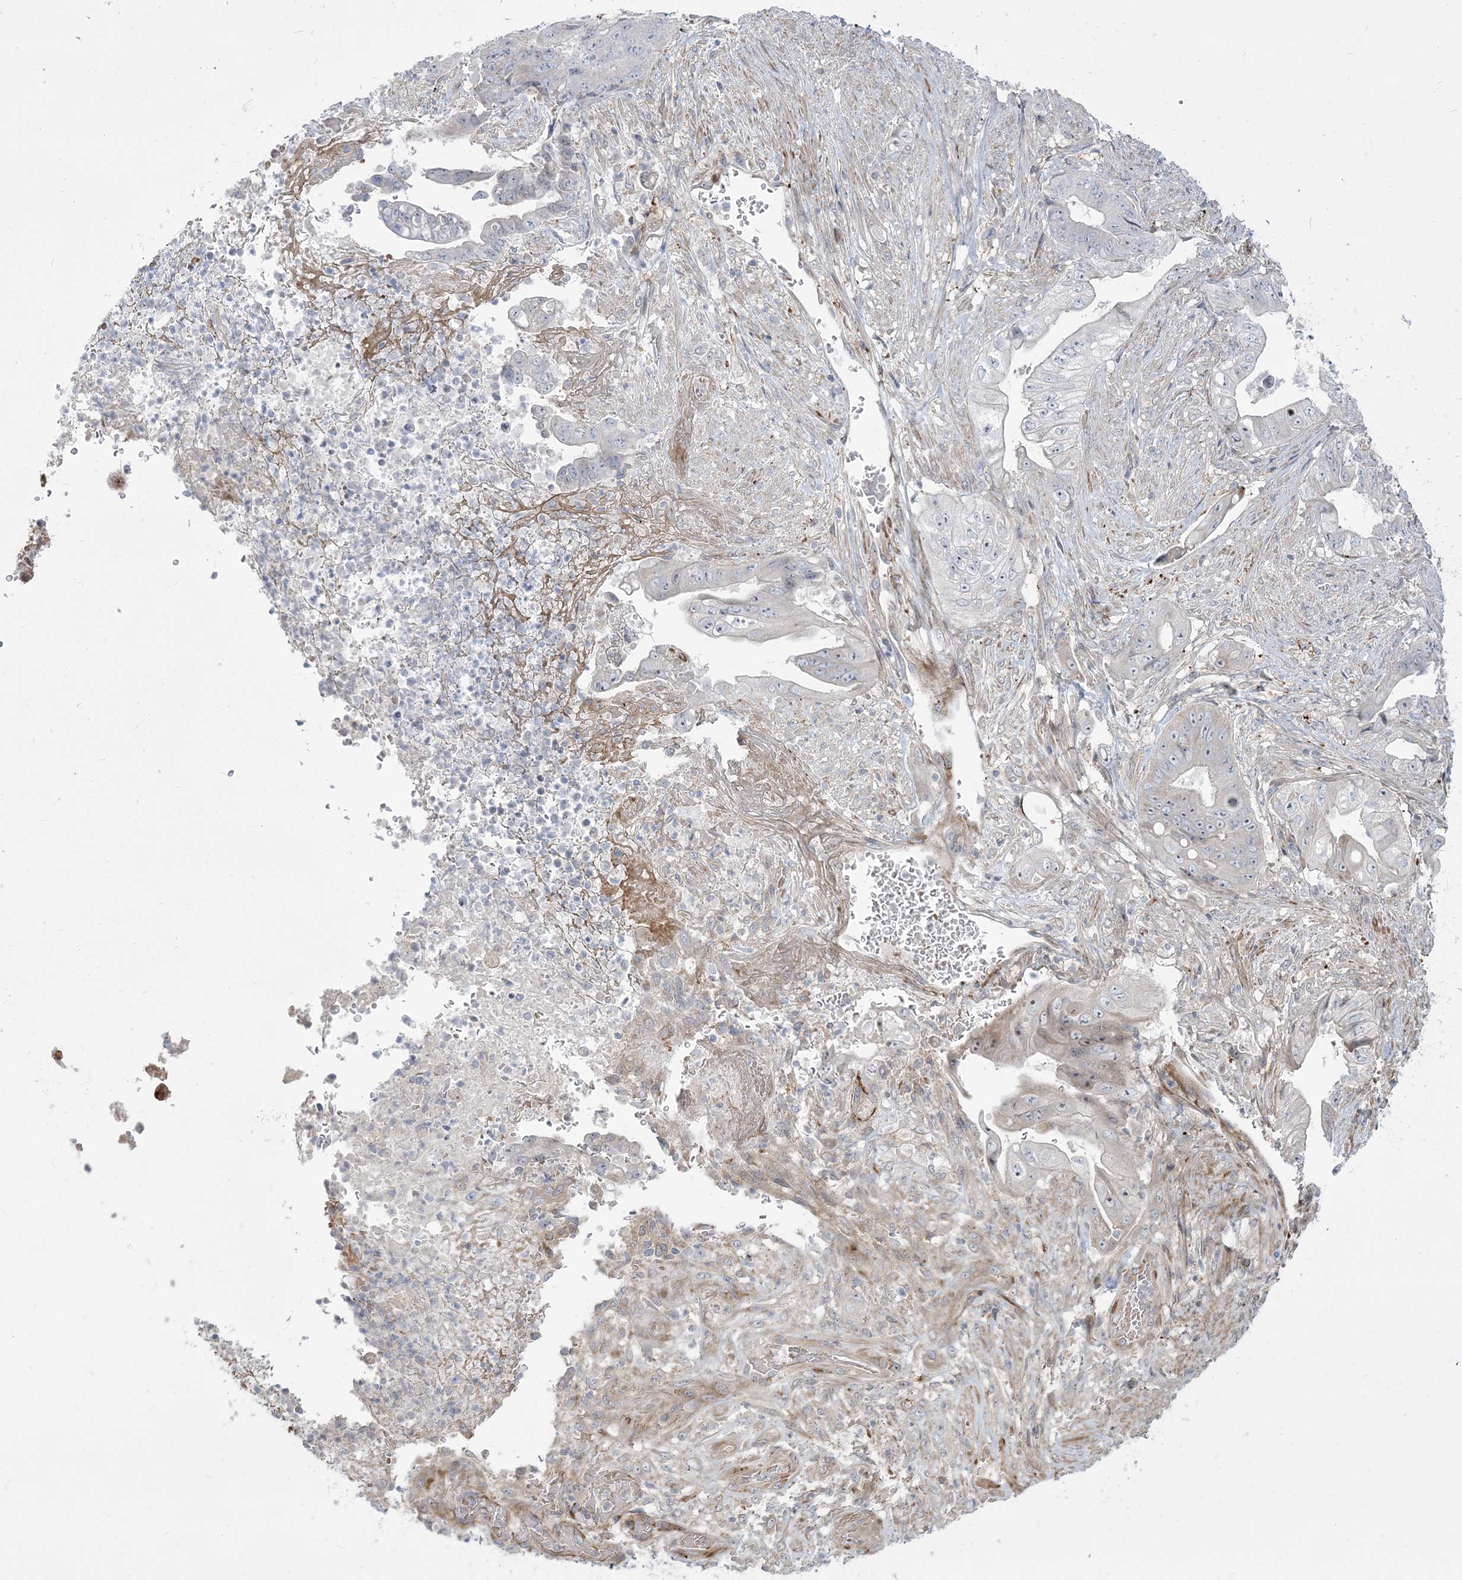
{"staining": {"intensity": "negative", "quantity": "none", "location": "none"}, "tissue": "stomach cancer", "cell_type": "Tumor cells", "image_type": "cancer", "snomed": [{"axis": "morphology", "description": "Adenocarcinoma, NOS"}, {"axis": "topography", "description": "Stomach"}], "caption": "Tumor cells show no significant expression in stomach cancer. Nuclei are stained in blue.", "gene": "NUDT9", "patient": {"sex": "female", "age": 73}}